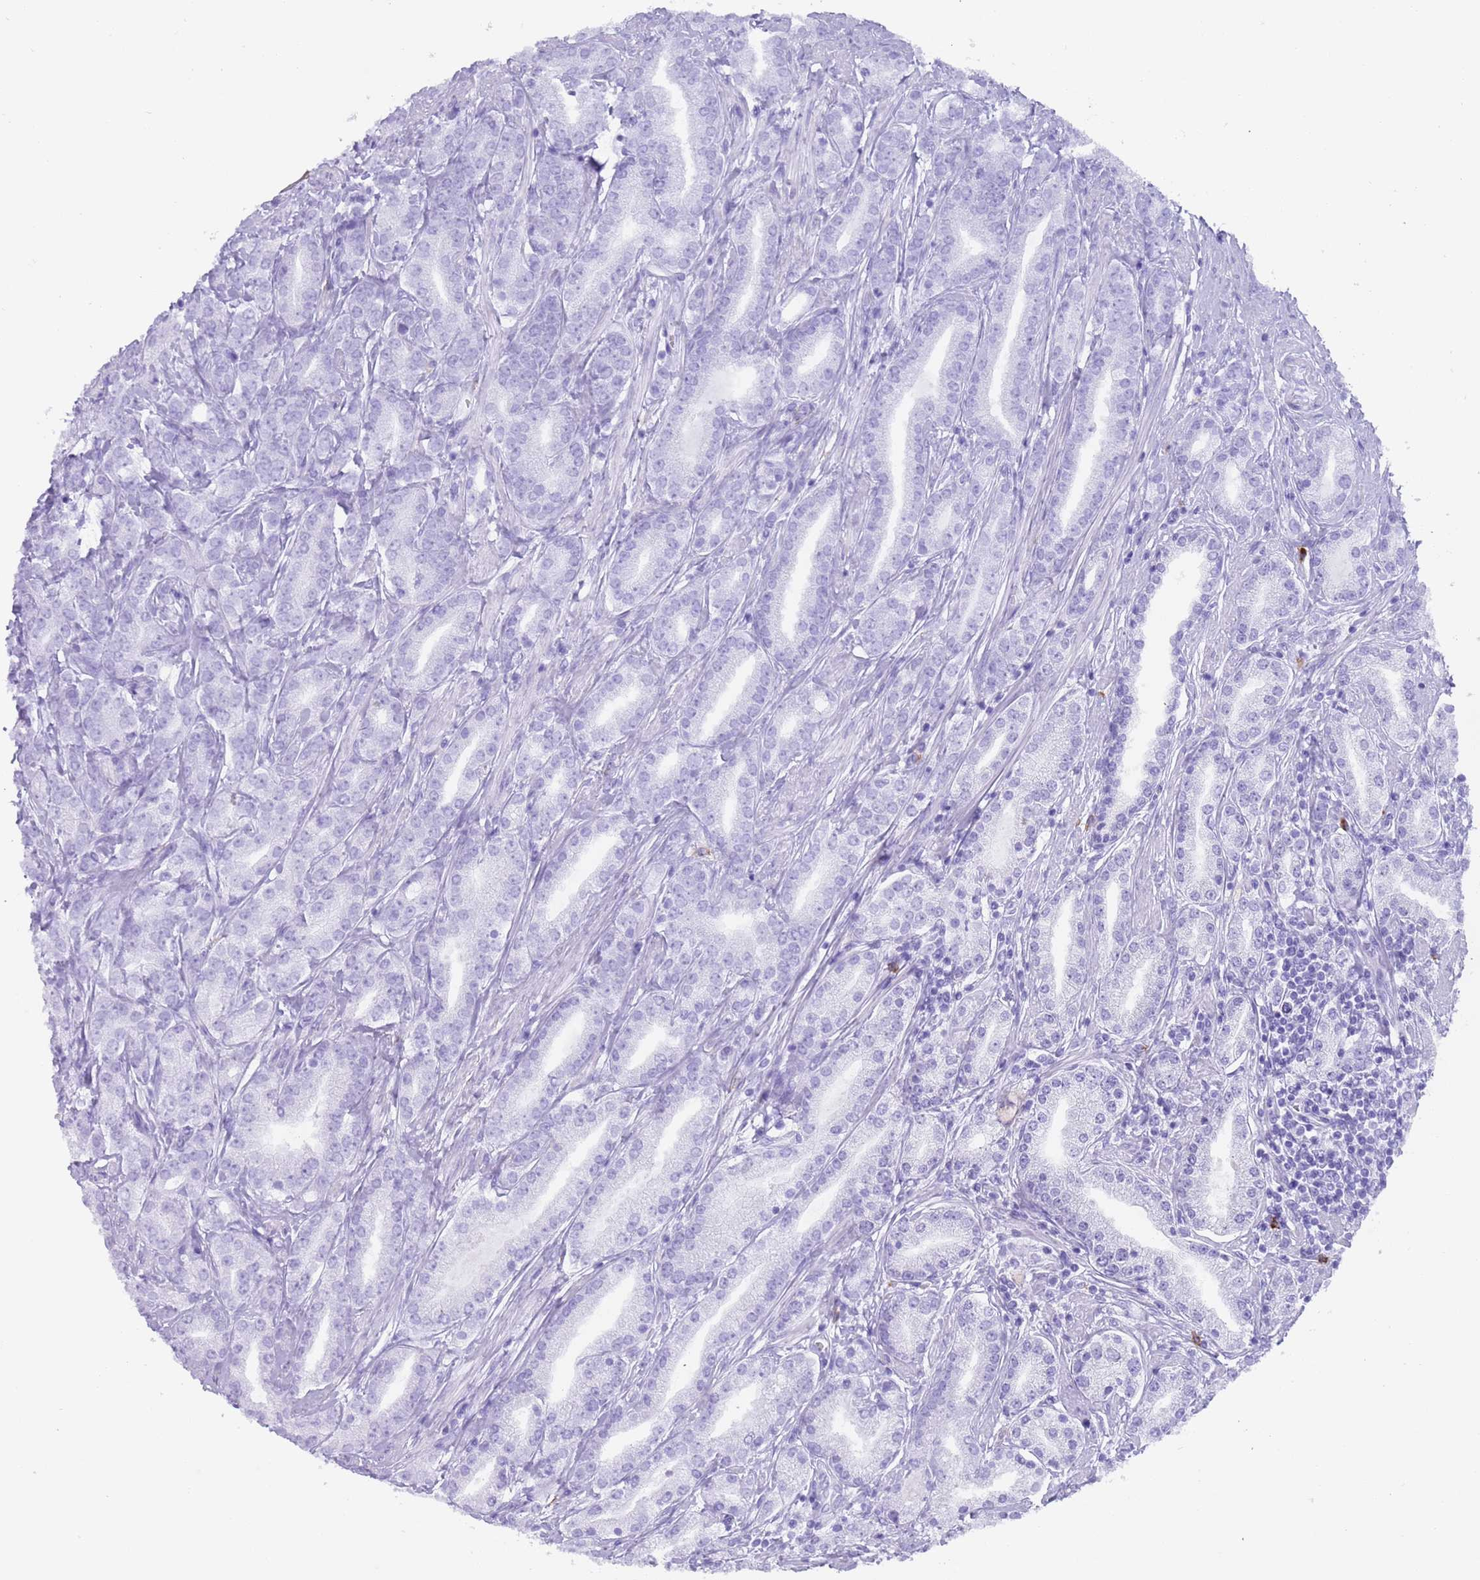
{"staining": {"intensity": "negative", "quantity": "none", "location": "none"}, "tissue": "prostate cancer", "cell_type": "Tumor cells", "image_type": "cancer", "snomed": [{"axis": "morphology", "description": "Adenocarcinoma, High grade"}, {"axis": "topography", "description": "Prostate"}], "caption": "IHC image of neoplastic tissue: high-grade adenocarcinoma (prostate) stained with DAB (3,3'-diaminobenzidine) exhibits no significant protein expression in tumor cells. (Stains: DAB (3,3'-diaminobenzidine) immunohistochemistry (IHC) with hematoxylin counter stain, Microscopy: brightfield microscopy at high magnification).", "gene": "MYADML2", "patient": {"sex": "male", "age": 66}}